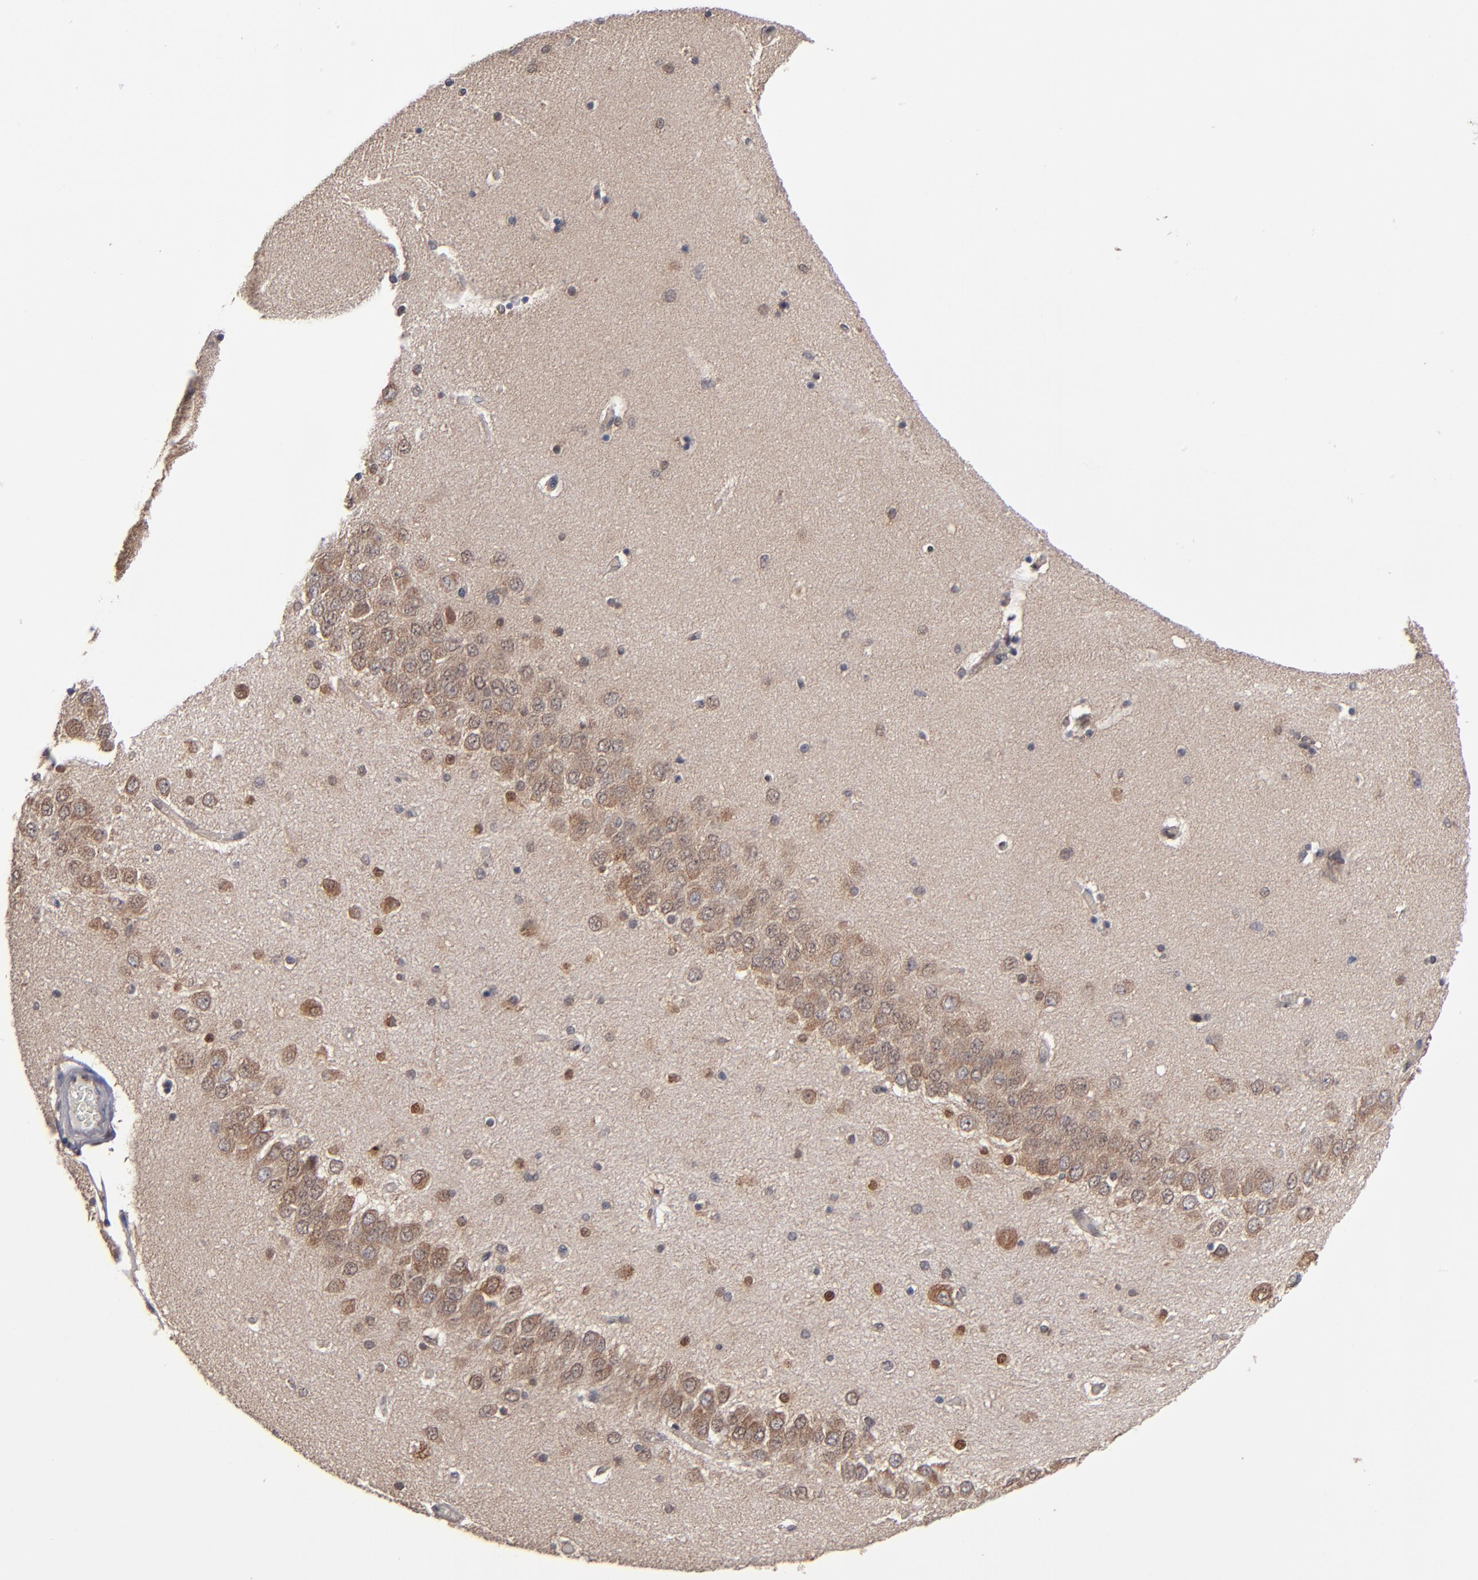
{"staining": {"intensity": "weak", "quantity": "25%-75%", "location": "cytoplasmic/membranous"}, "tissue": "hippocampus", "cell_type": "Glial cells", "image_type": "normal", "snomed": [{"axis": "morphology", "description": "Normal tissue, NOS"}, {"axis": "topography", "description": "Hippocampus"}], "caption": "Protein staining demonstrates weak cytoplasmic/membranous staining in approximately 25%-75% of glial cells in unremarkable hippocampus. (brown staining indicates protein expression, while blue staining denotes nuclei).", "gene": "ALG13", "patient": {"sex": "female", "age": 54}}